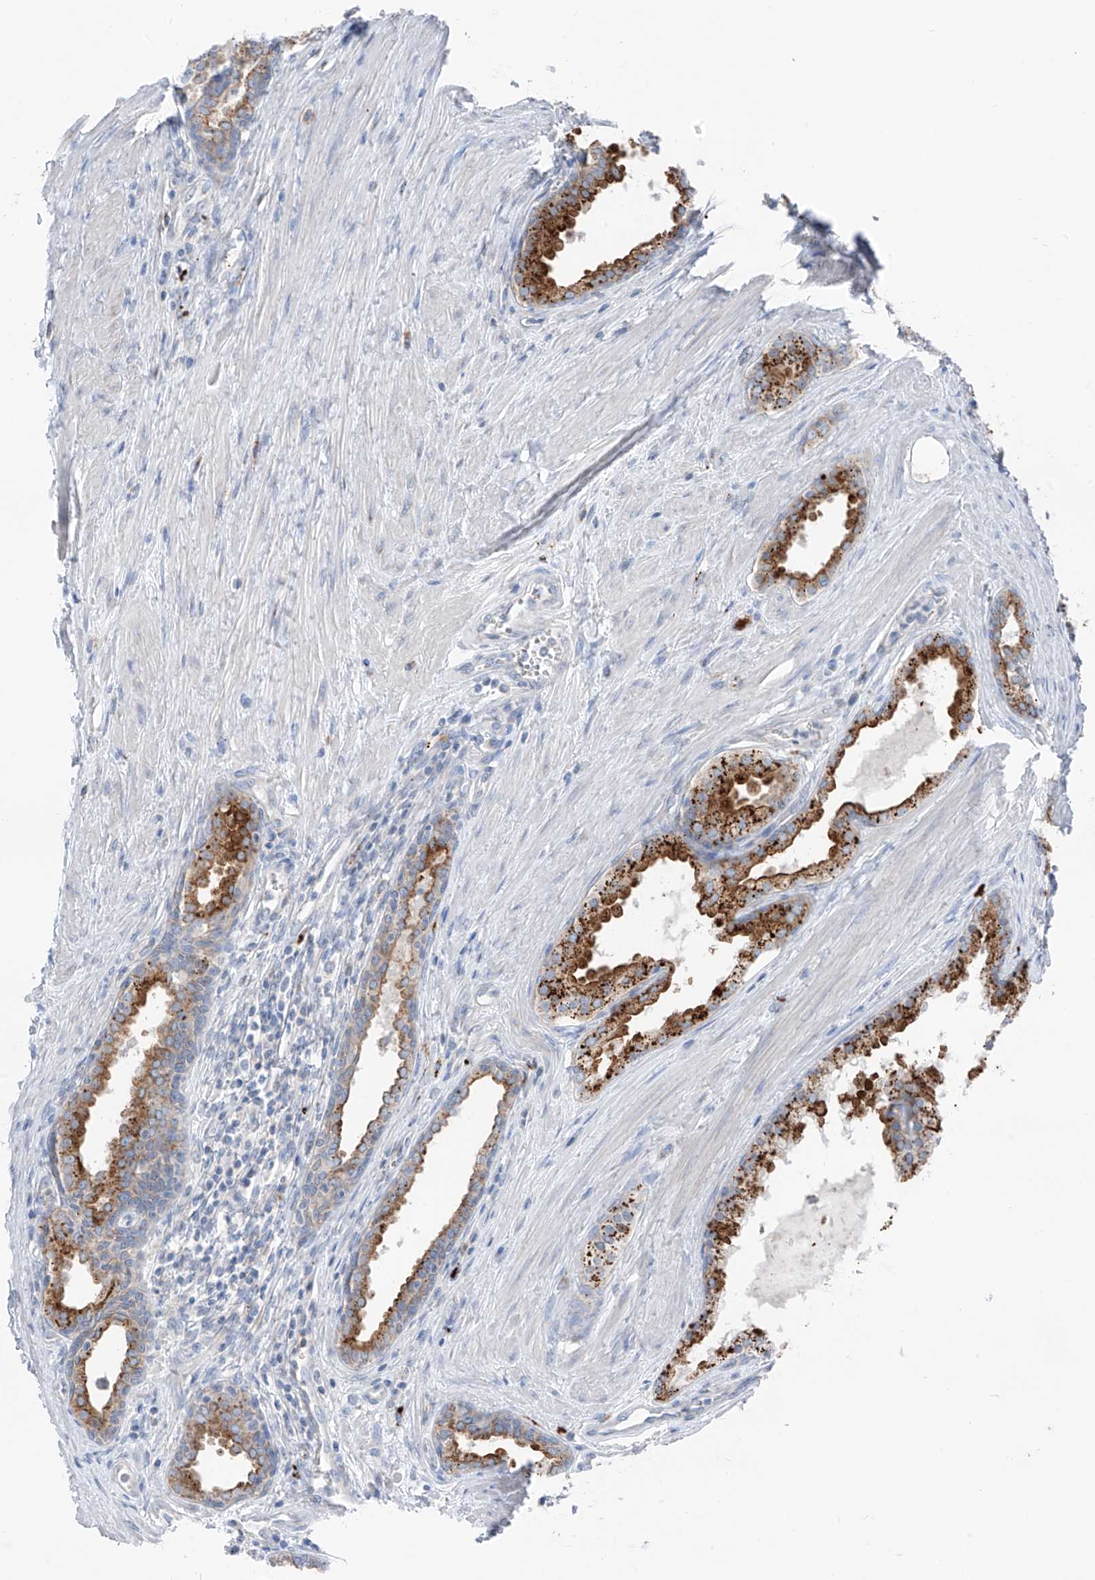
{"staining": {"intensity": "strong", "quantity": ">75%", "location": "cytoplasmic/membranous"}, "tissue": "prostate cancer", "cell_type": "Tumor cells", "image_type": "cancer", "snomed": [{"axis": "morphology", "description": "Adenocarcinoma, High grade"}, {"axis": "topography", "description": "Prostate"}], "caption": "Immunohistochemical staining of human prostate cancer (adenocarcinoma (high-grade)) displays strong cytoplasmic/membranous protein positivity in approximately >75% of tumor cells.", "gene": "GPR137C", "patient": {"sex": "male", "age": 68}}